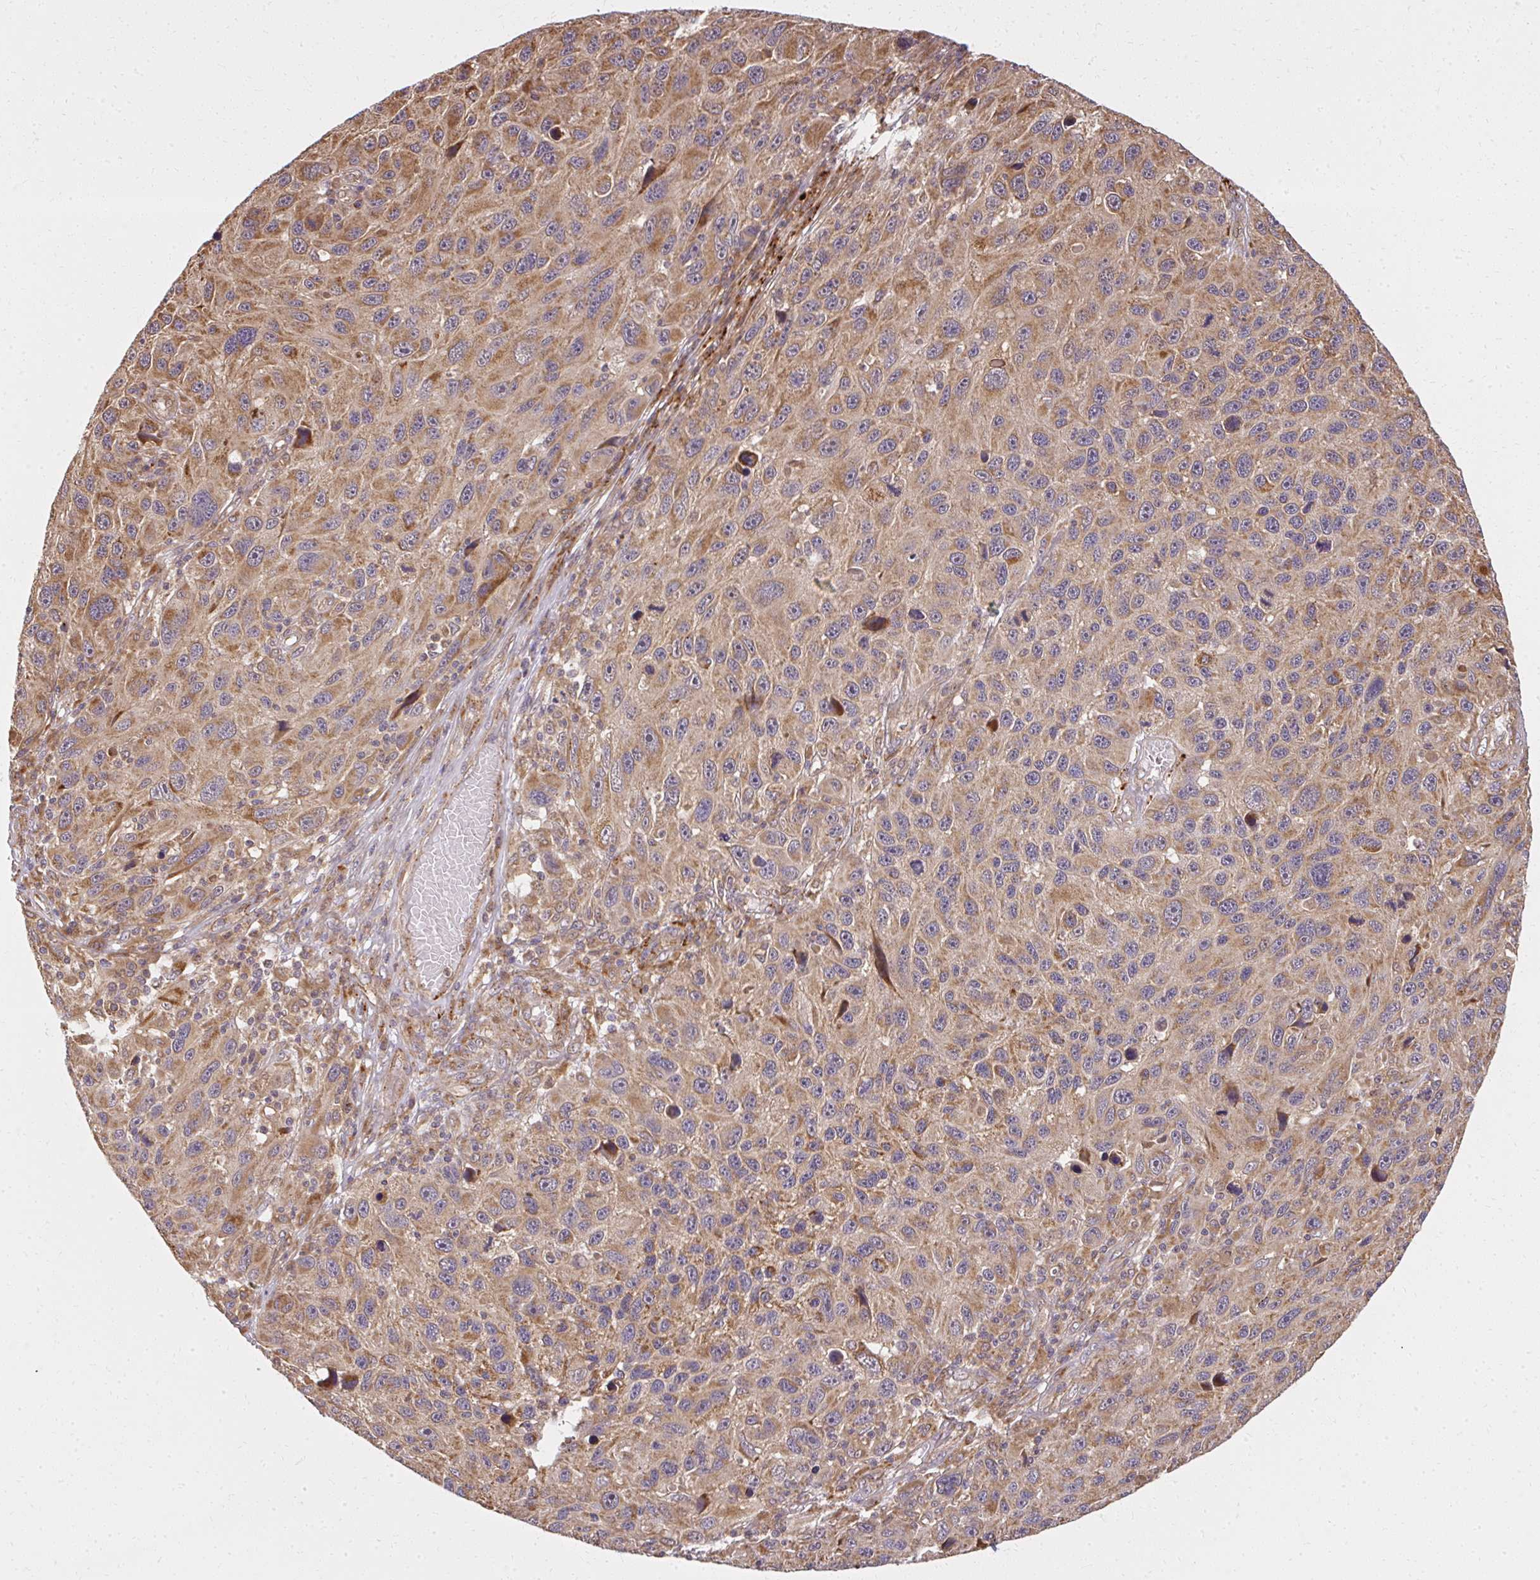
{"staining": {"intensity": "moderate", "quantity": ">75%", "location": "cytoplasmic/membranous"}, "tissue": "melanoma", "cell_type": "Tumor cells", "image_type": "cancer", "snomed": [{"axis": "morphology", "description": "Malignant melanoma, NOS"}, {"axis": "topography", "description": "Skin"}], "caption": "Immunohistochemistry photomicrograph of melanoma stained for a protein (brown), which reveals medium levels of moderate cytoplasmic/membranous staining in approximately >75% of tumor cells.", "gene": "GNS", "patient": {"sex": "male", "age": 53}}